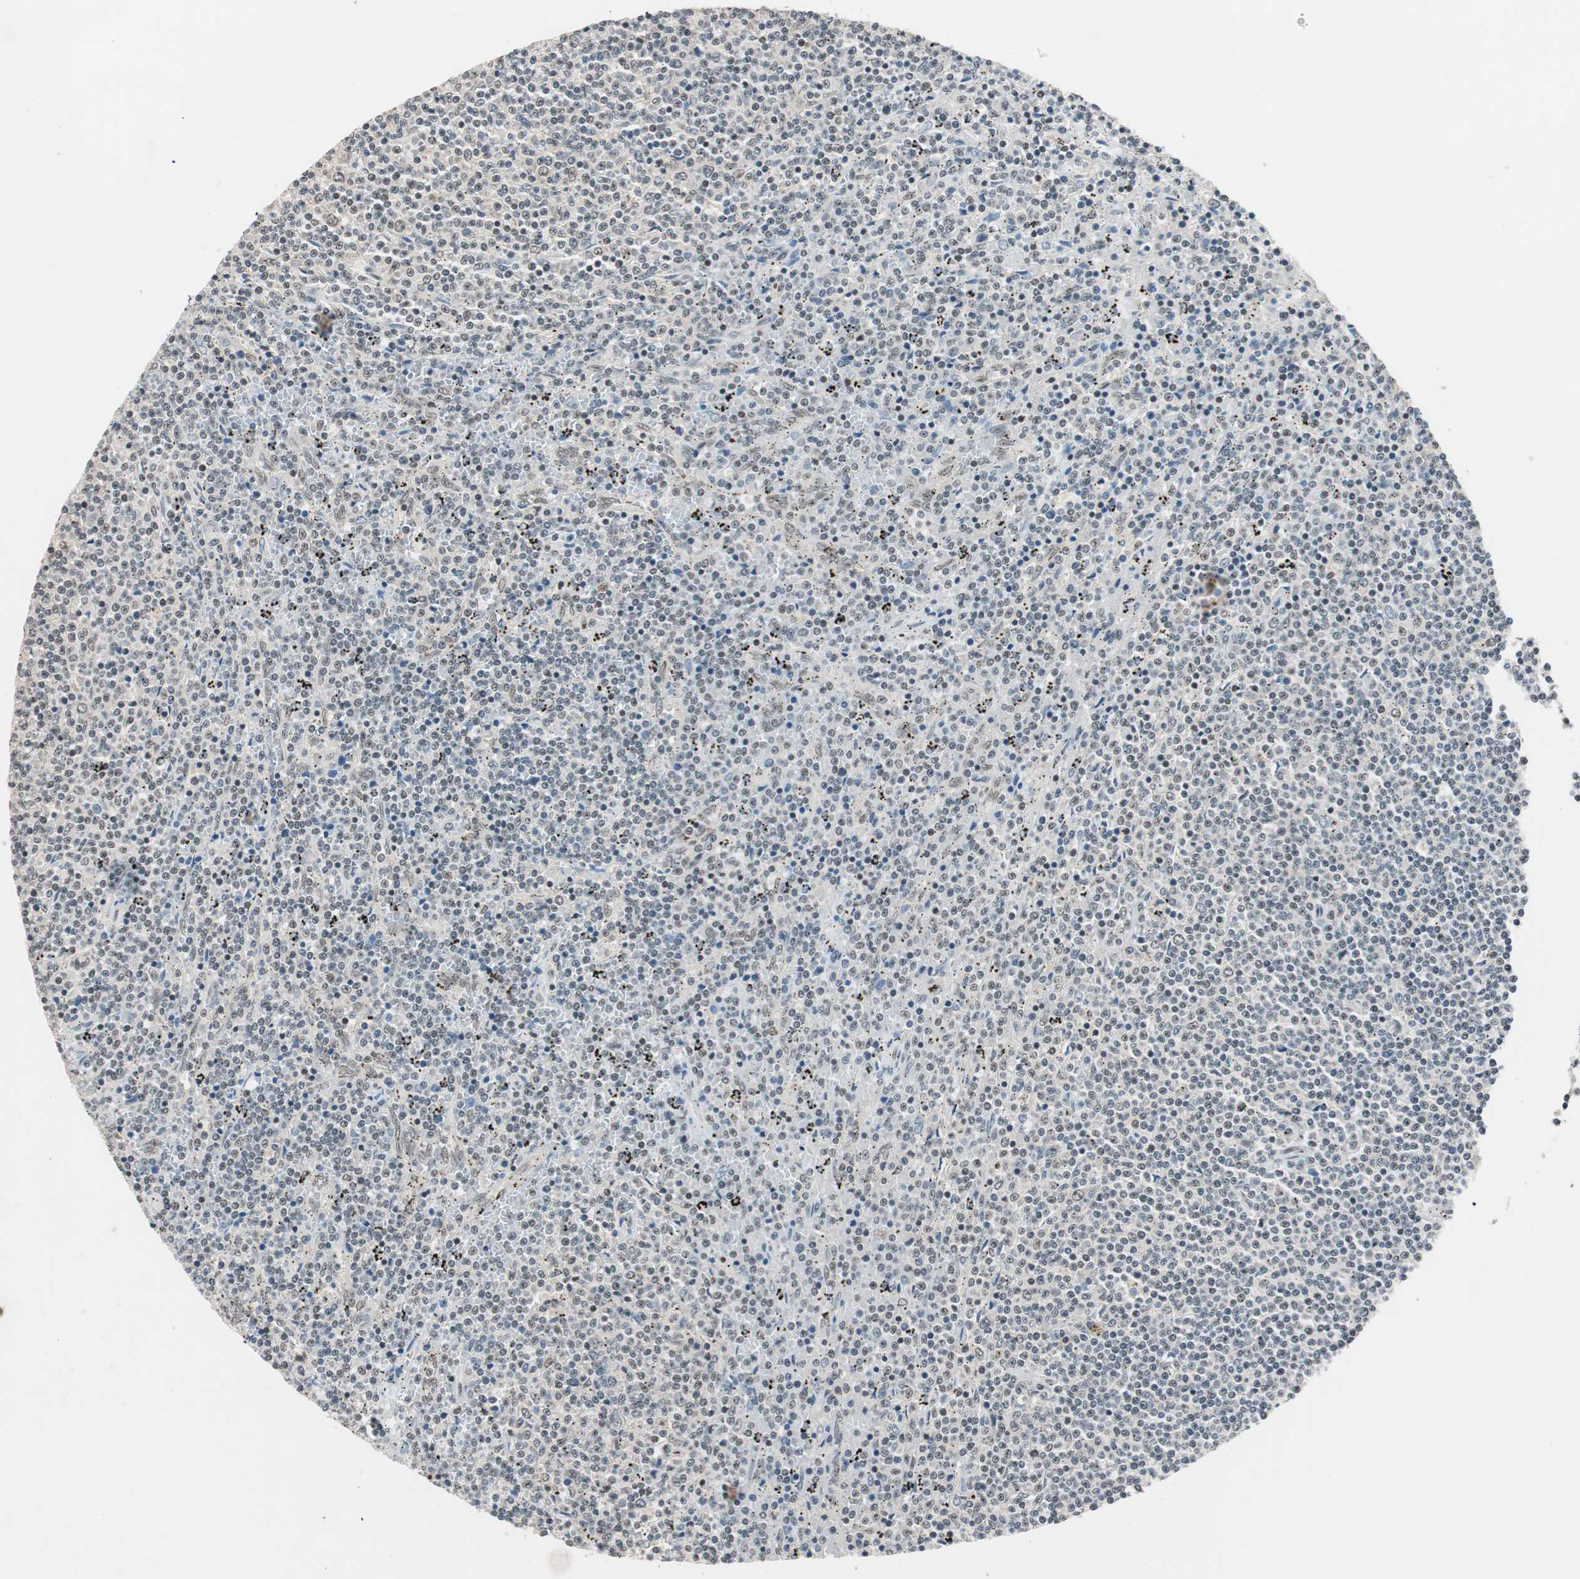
{"staining": {"intensity": "weak", "quantity": "<25%", "location": "nuclear"}, "tissue": "lymphoma", "cell_type": "Tumor cells", "image_type": "cancer", "snomed": [{"axis": "morphology", "description": "Malignant lymphoma, non-Hodgkin's type, Low grade"}, {"axis": "topography", "description": "Spleen"}], "caption": "IHC micrograph of human lymphoma stained for a protein (brown), which reveals no expression in tumor cells.", "gene": "NFRKB", "patient": {"sex": "female", "age": 50}}